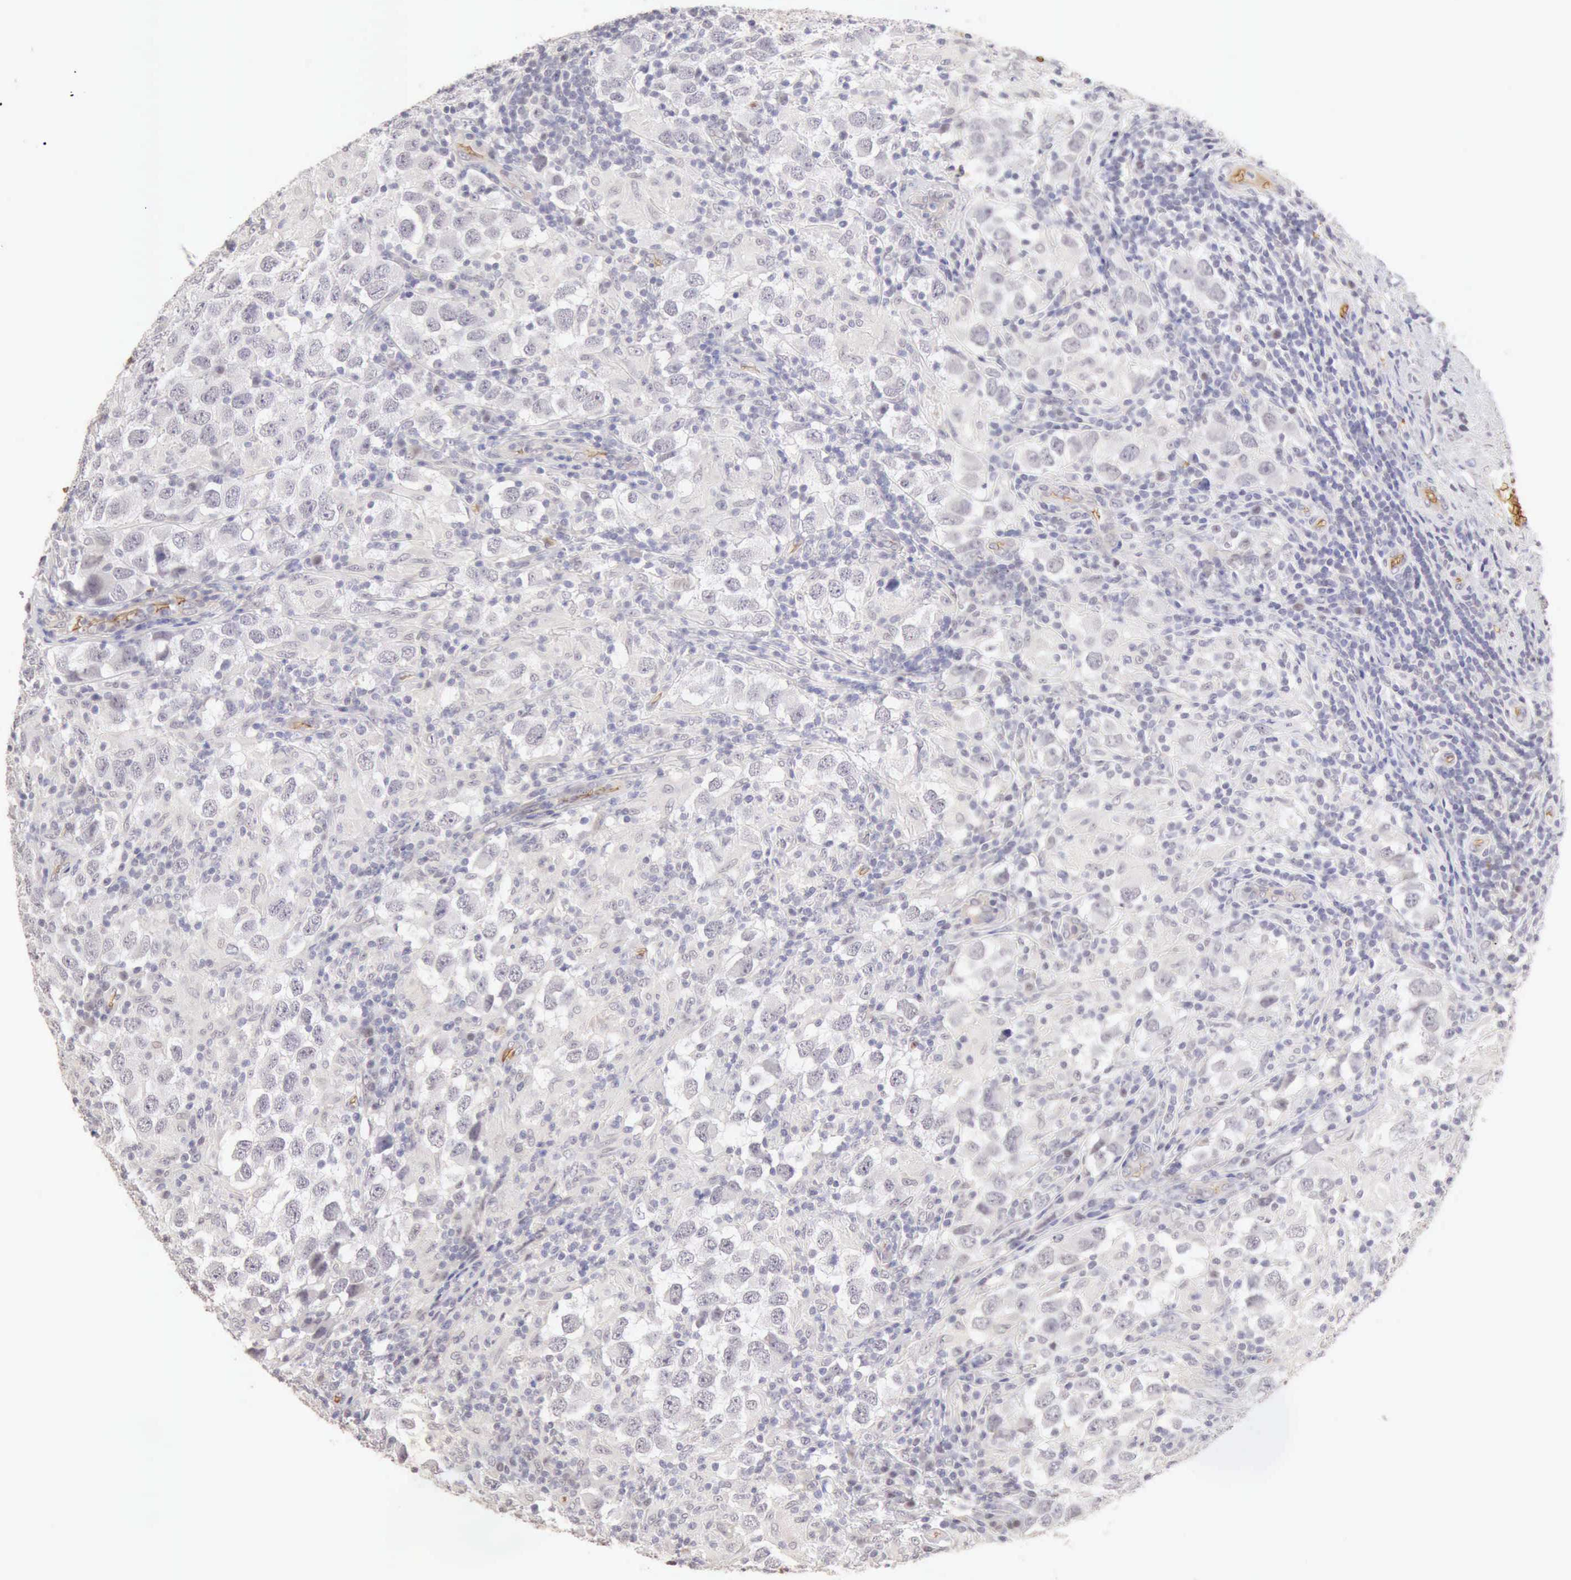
{"staining": {"intensity": "negative", "quantity": "none", "location": "none"}, "tissue": "testis cancer", "cell_type": "Tumor cells", "image_type": "cancer", "snomed": [{"axis": "morphology", "description": "Carcinoma, Embryonal, NOS"}, {"axis": "topography", "description": "Testis"}], "caption": "A photomicrograph of human testis cancer (embryonal carcinoma) is negative for staining in tumor cells.", "gene": "CFI", "patient": {"sex": "male", "age": 21}}